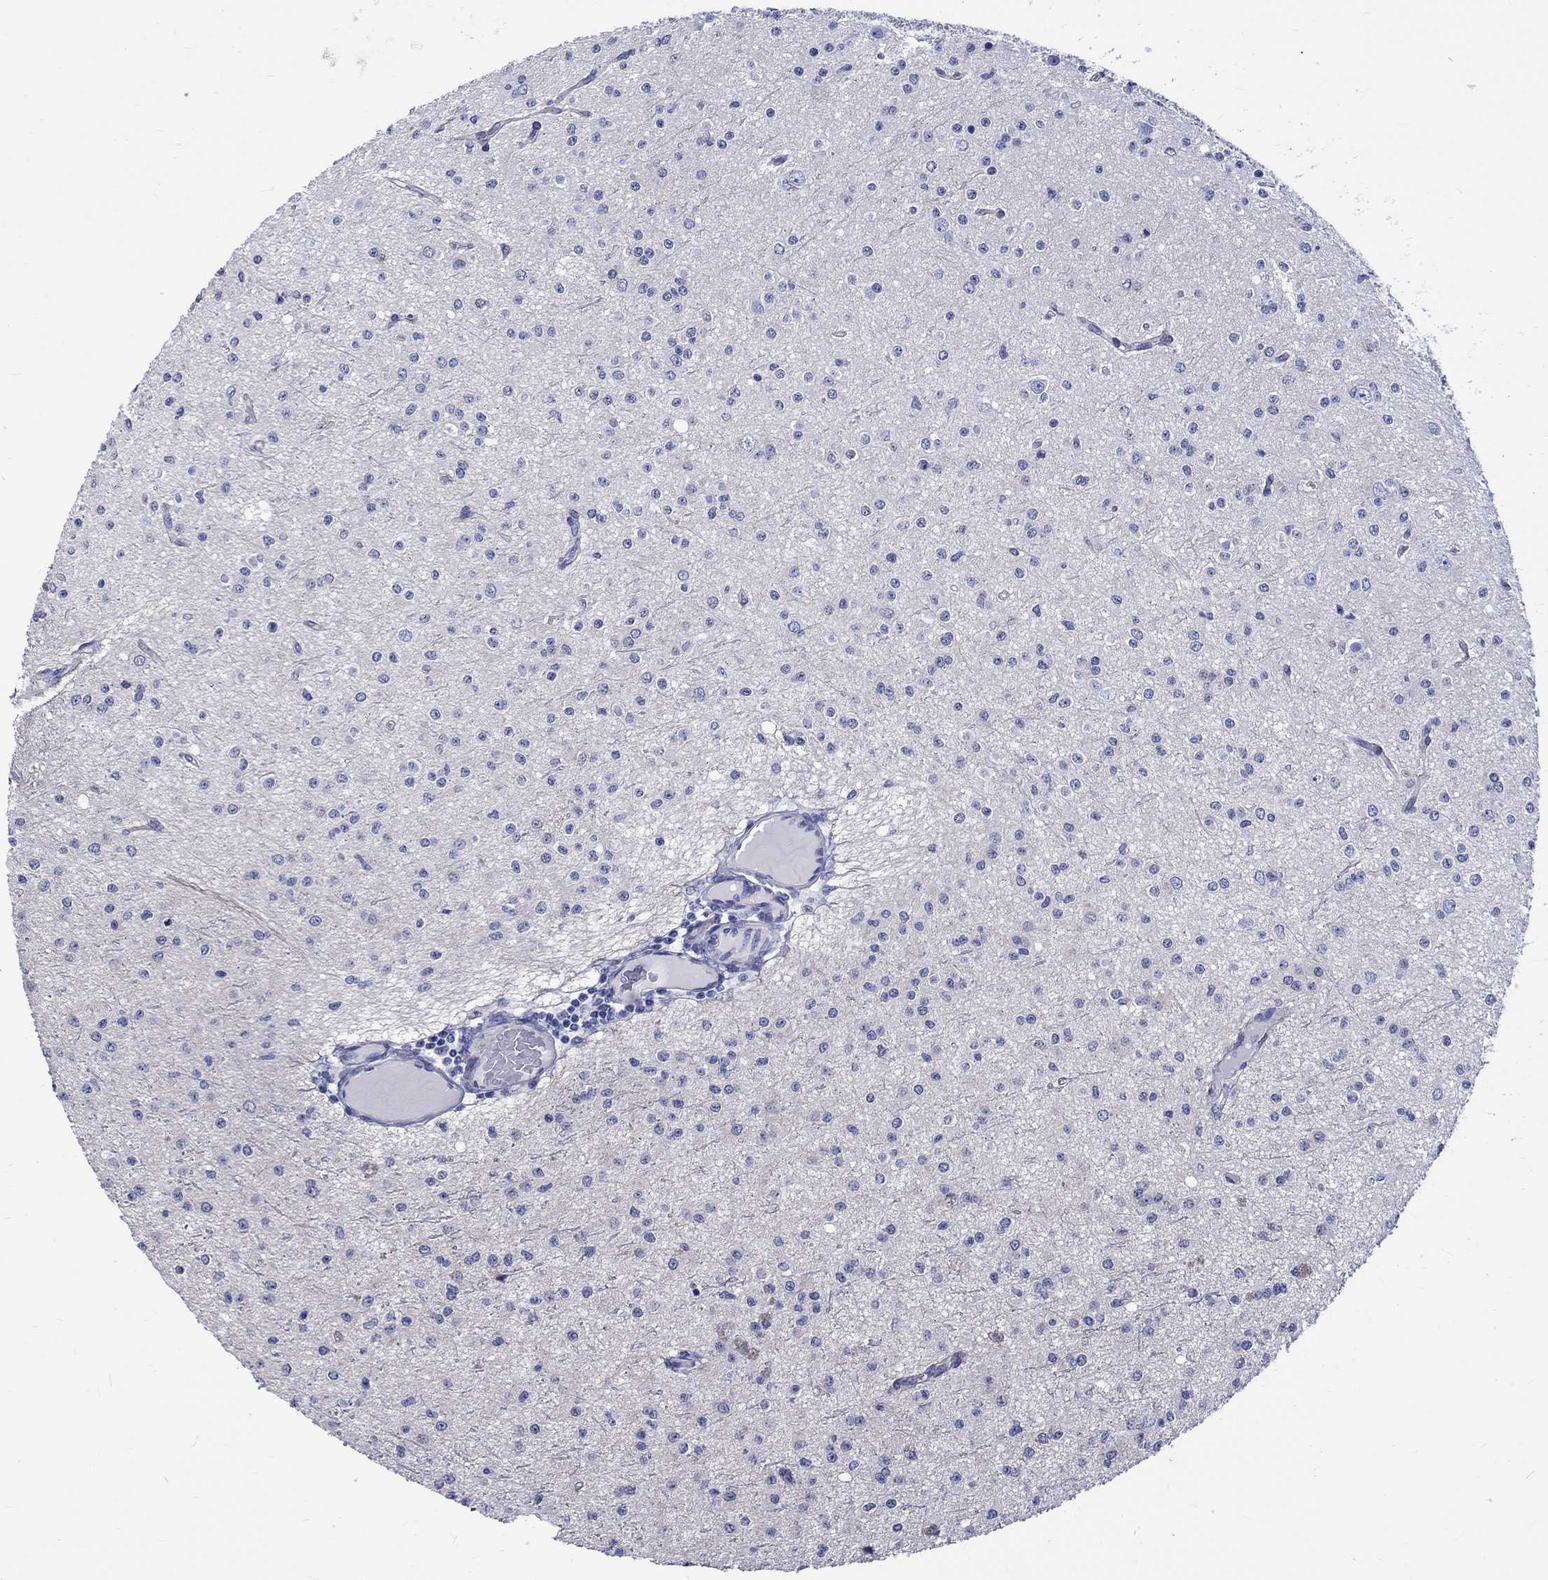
{"staining": {"intensity": "negative", "quantity": "none", "location": "none"}, "tissue": "glioma", "cell_type": "Tumor cells", "image_type": "cancer", "snomed": [{"axis": "morphology", "description": "Glioma, malignant, Low grade"}, {"axis": "topography", "description": "Brain"}], "caption": "Immunohistochemistry of human glioma reveals no positivity in tumor cells.", "gene": "SH2D7", "patient": {"sex": "male", "age": 27}}